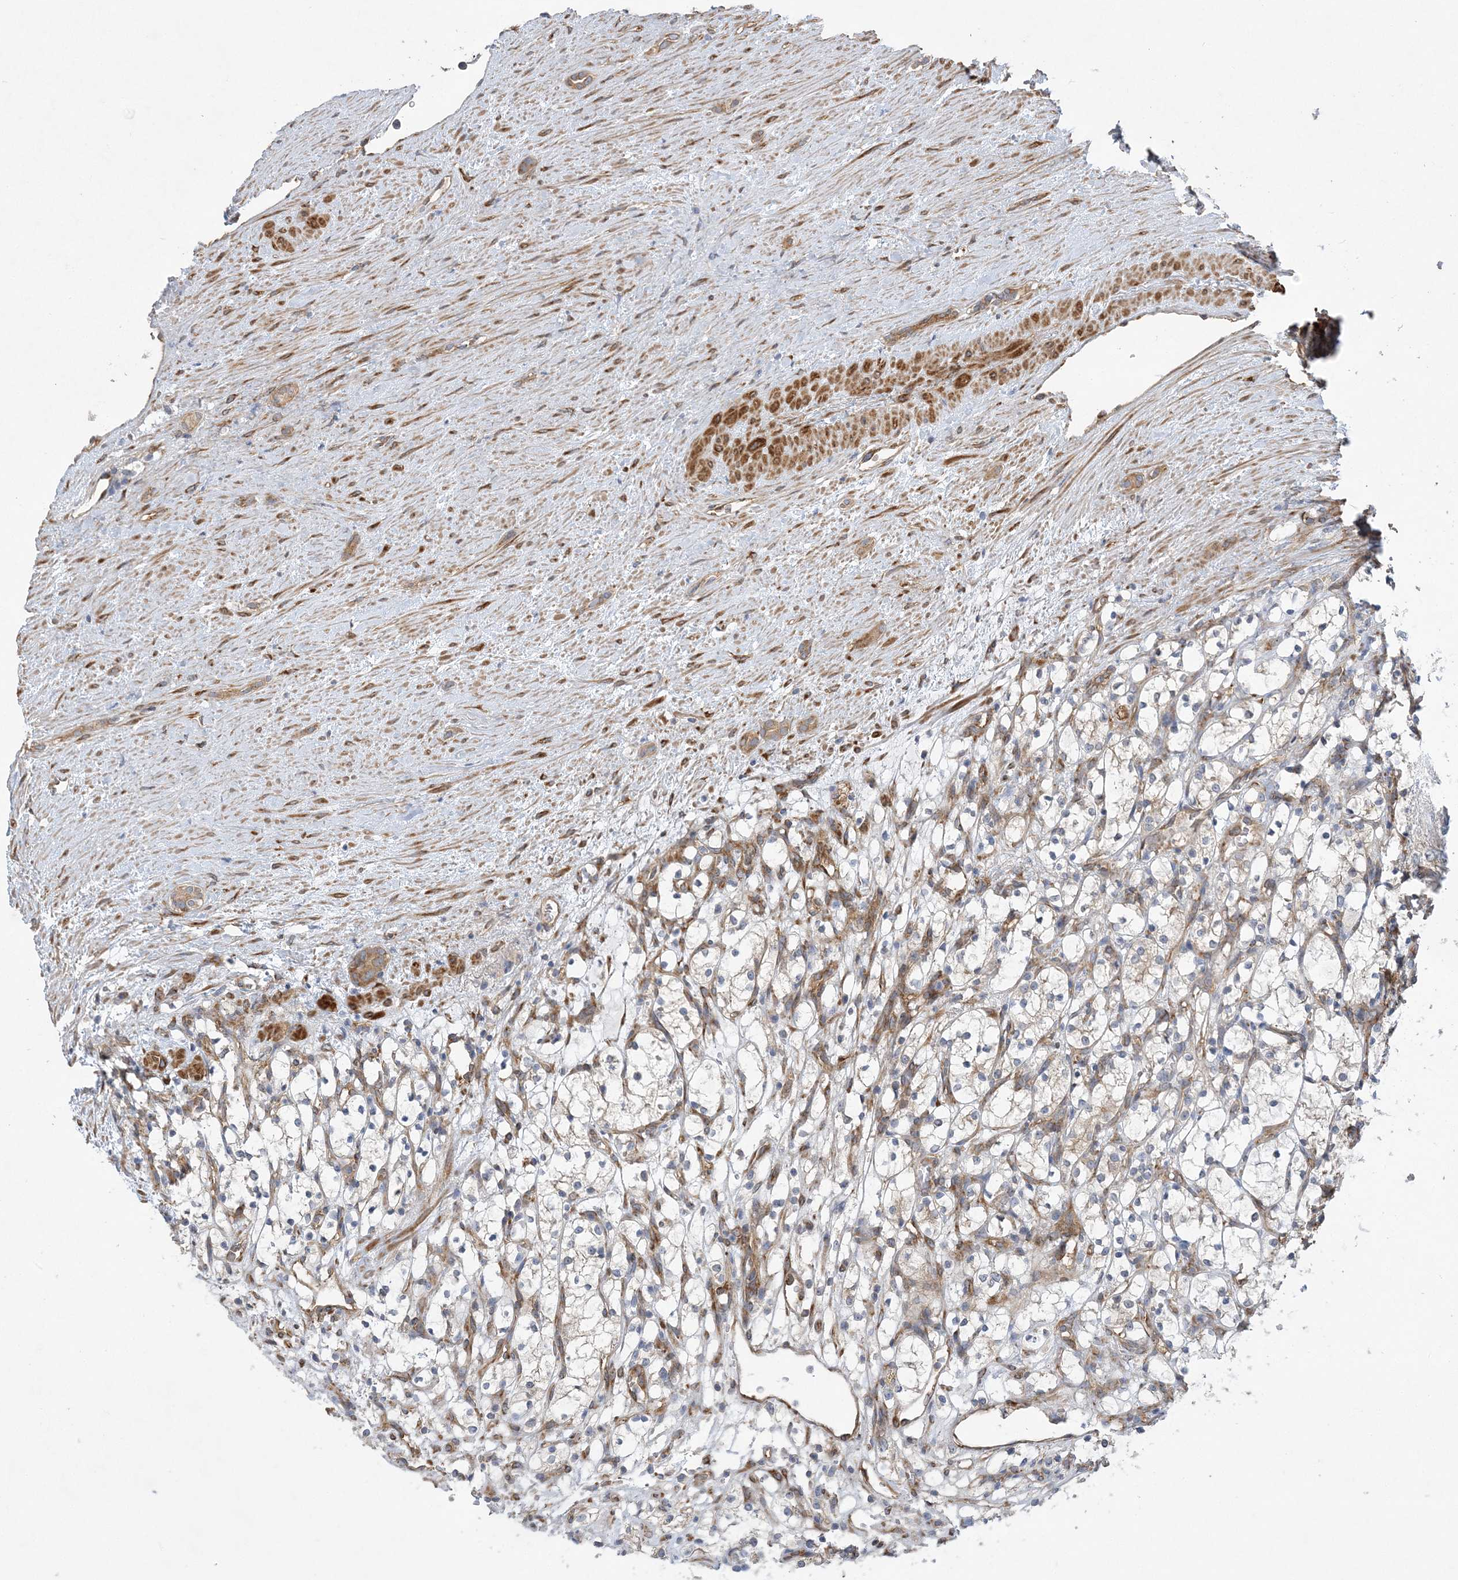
{"staining": {"intensity": "weak", "quantity": "<25%", "location": "cytoplasmic/membranous"}, "tissue": "renal cancer", "cell_type": "Tumor cells", "image_type": "cancer", "snomed": [{"axis": "morphology", "description": "Adenocarcinoma, NOS"}, {"axis": "topography", "description": "Kidney"}], "caption": "An immunohistochemistry (IHC) image of adenocarcinoma (renal) is shown. There is no staining in tumor cells of adenocarcinoma (renal).", "gene": "MAP4K5", "patient": {"sex": "female", "age": 69}}